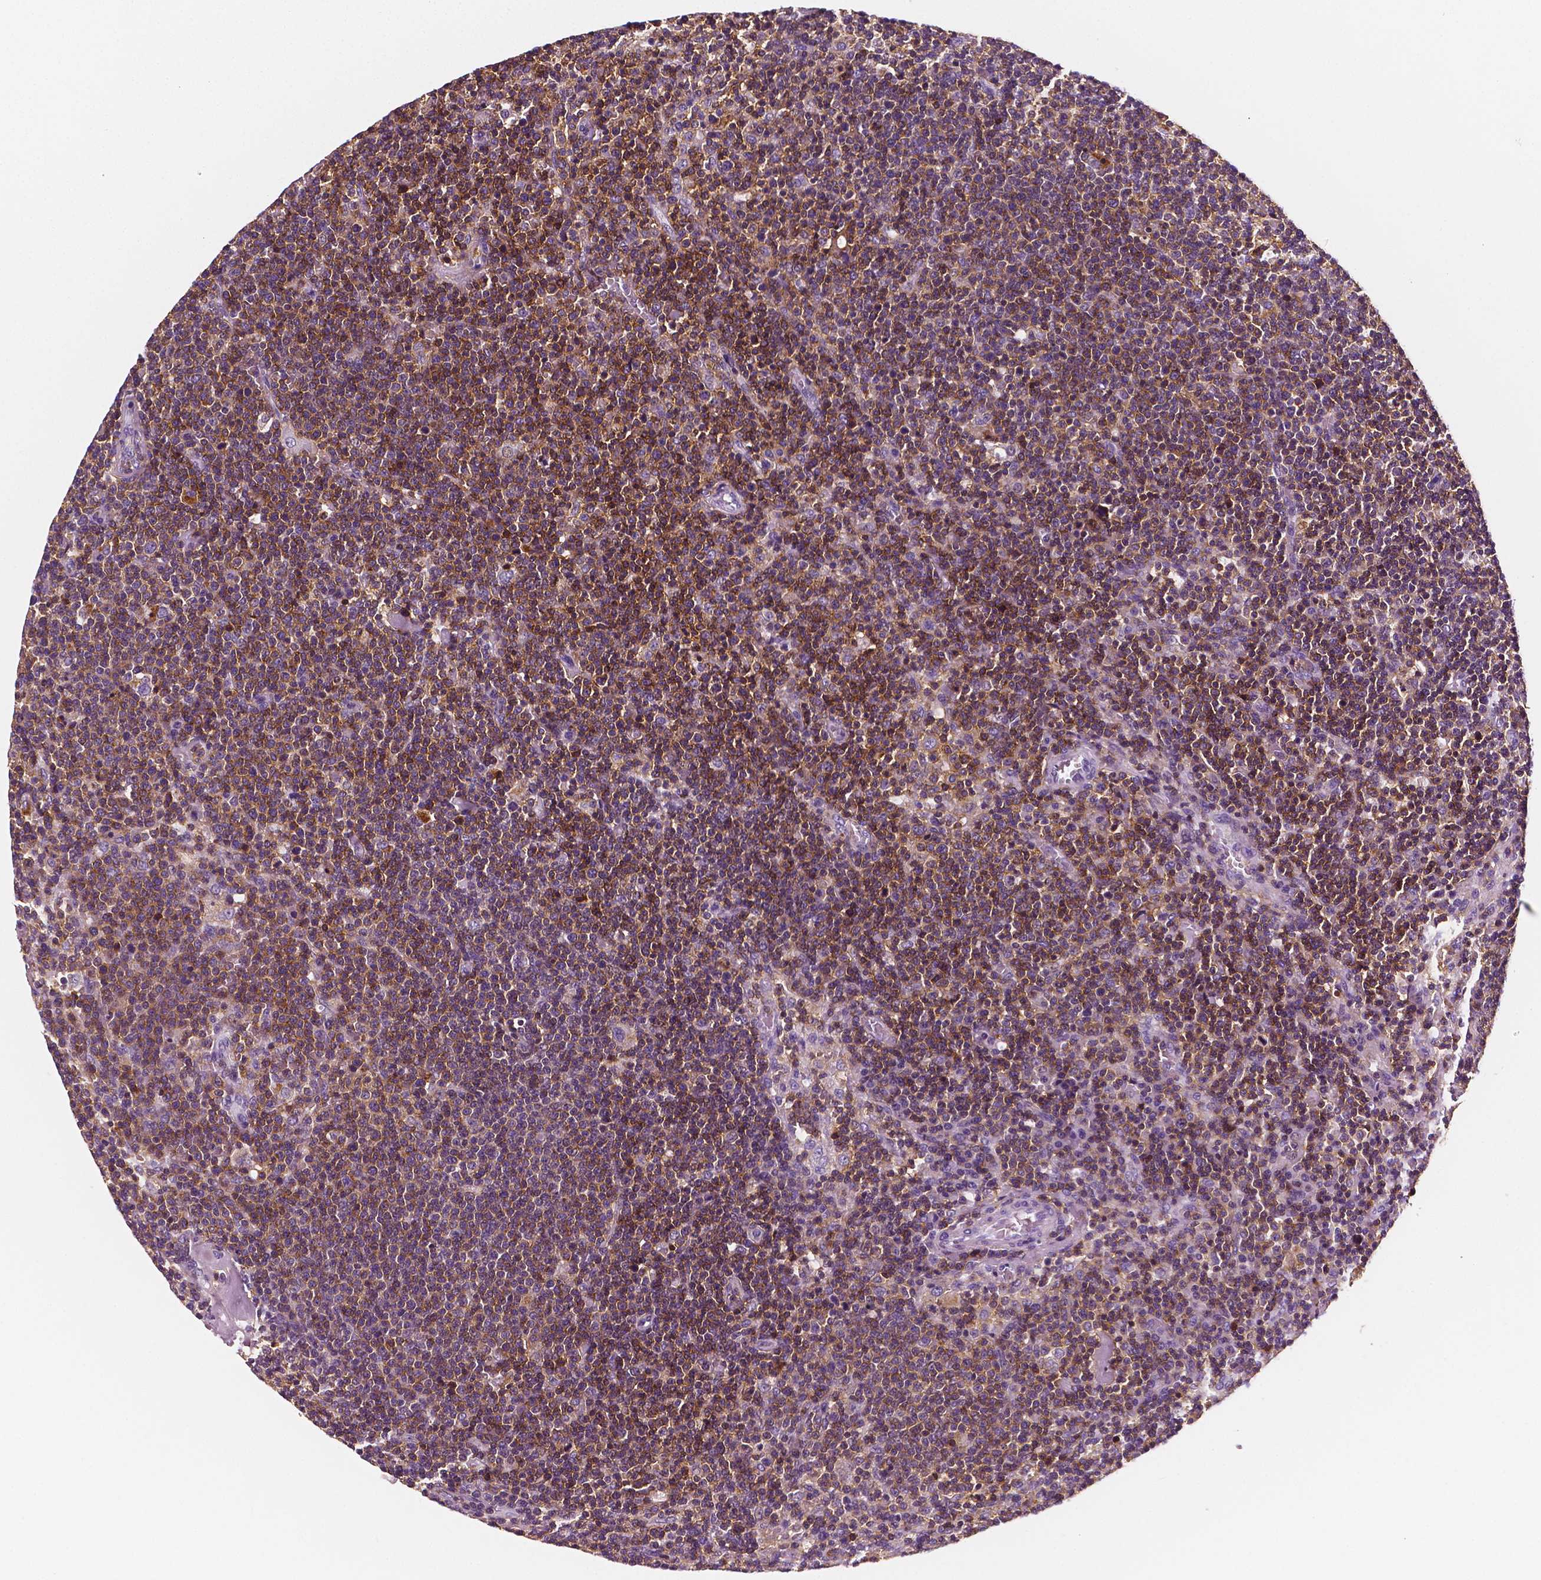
{"staining": {"intensity": "moderate", "quantity": ">75%", "location": "cytoplasmic/membranous"}, "tissue": "lymphoma", "cell_type": "Tumor cells", "image_type": "cancer", "snomed": [{"axis": "morphology", "description": "Malignant lymphoma, non-Hodgkin's type, High grade"}, {"axis": "topography", "description": "Lymph node"}], "caption": "Immunohistochemical staining of lymphoma reveals medium levels of moderate cytoplasmic/membranous staining in about >75% of tumor cells. (DAB = brown stain, brightfield microscopy at high magnification).", "gene": "PTPRC", "patient": {"sex": "male", "age": 61}}